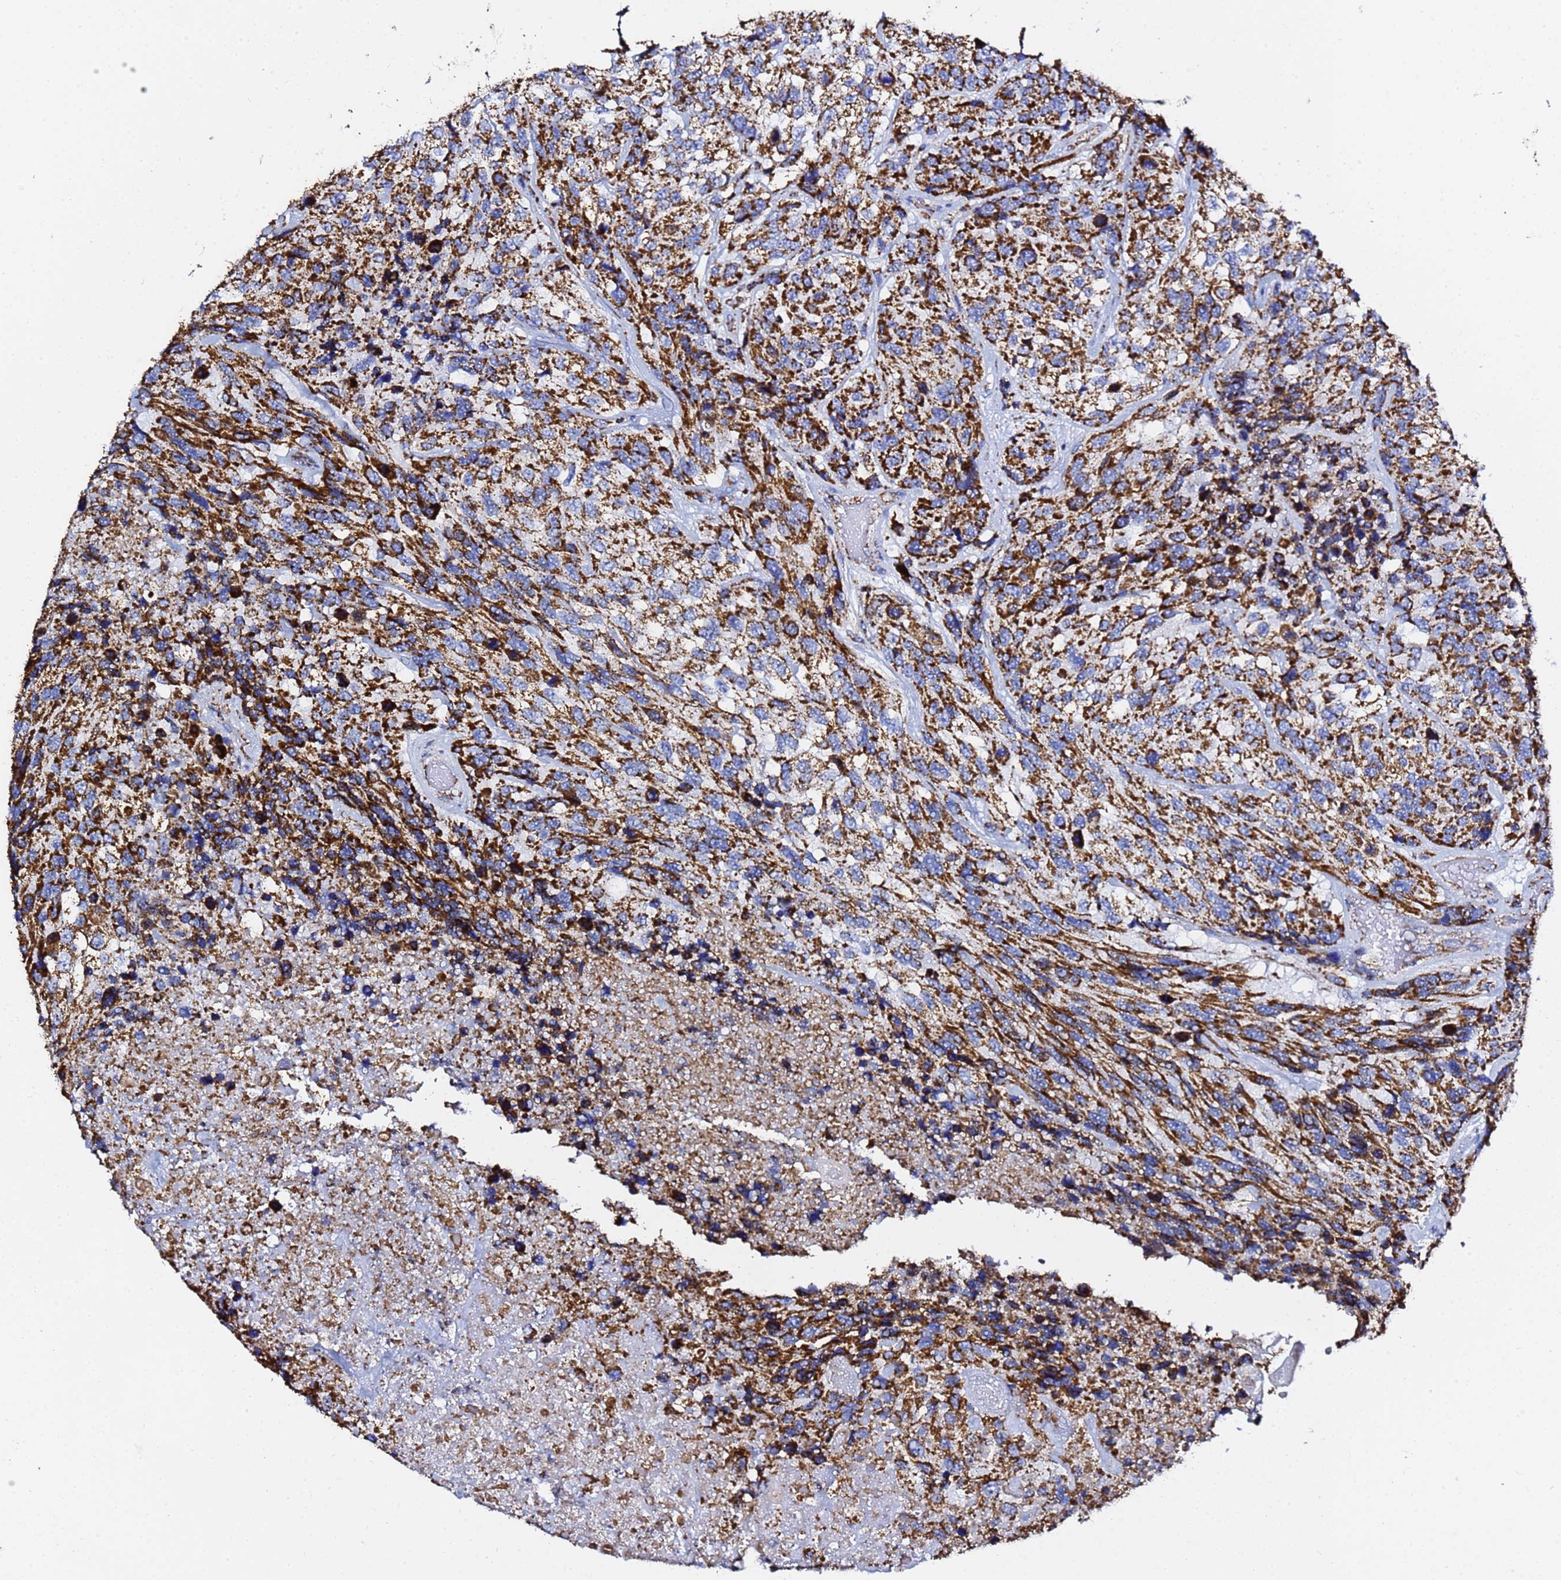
{"staining": {"intensity": "strong", "quantity": ">75%", "location": "cytoplasmic/membranous"}, "tissue": "urothelial cancer", "cell_type": "Tumor cells", "image_type": "cancer", "snomed": [{"axis": "morphology", "description": "Urothelial carcinoma, High grade"}, {"axis": "topography", "description": "Urinary bladder"}], "caption": "Urothelial carcinoma (high-grade) stained with a protein marker exhibits strong staining in tumor cells.", "gene": "PHB2", "patient": {"sex": "female", "age": 70}}